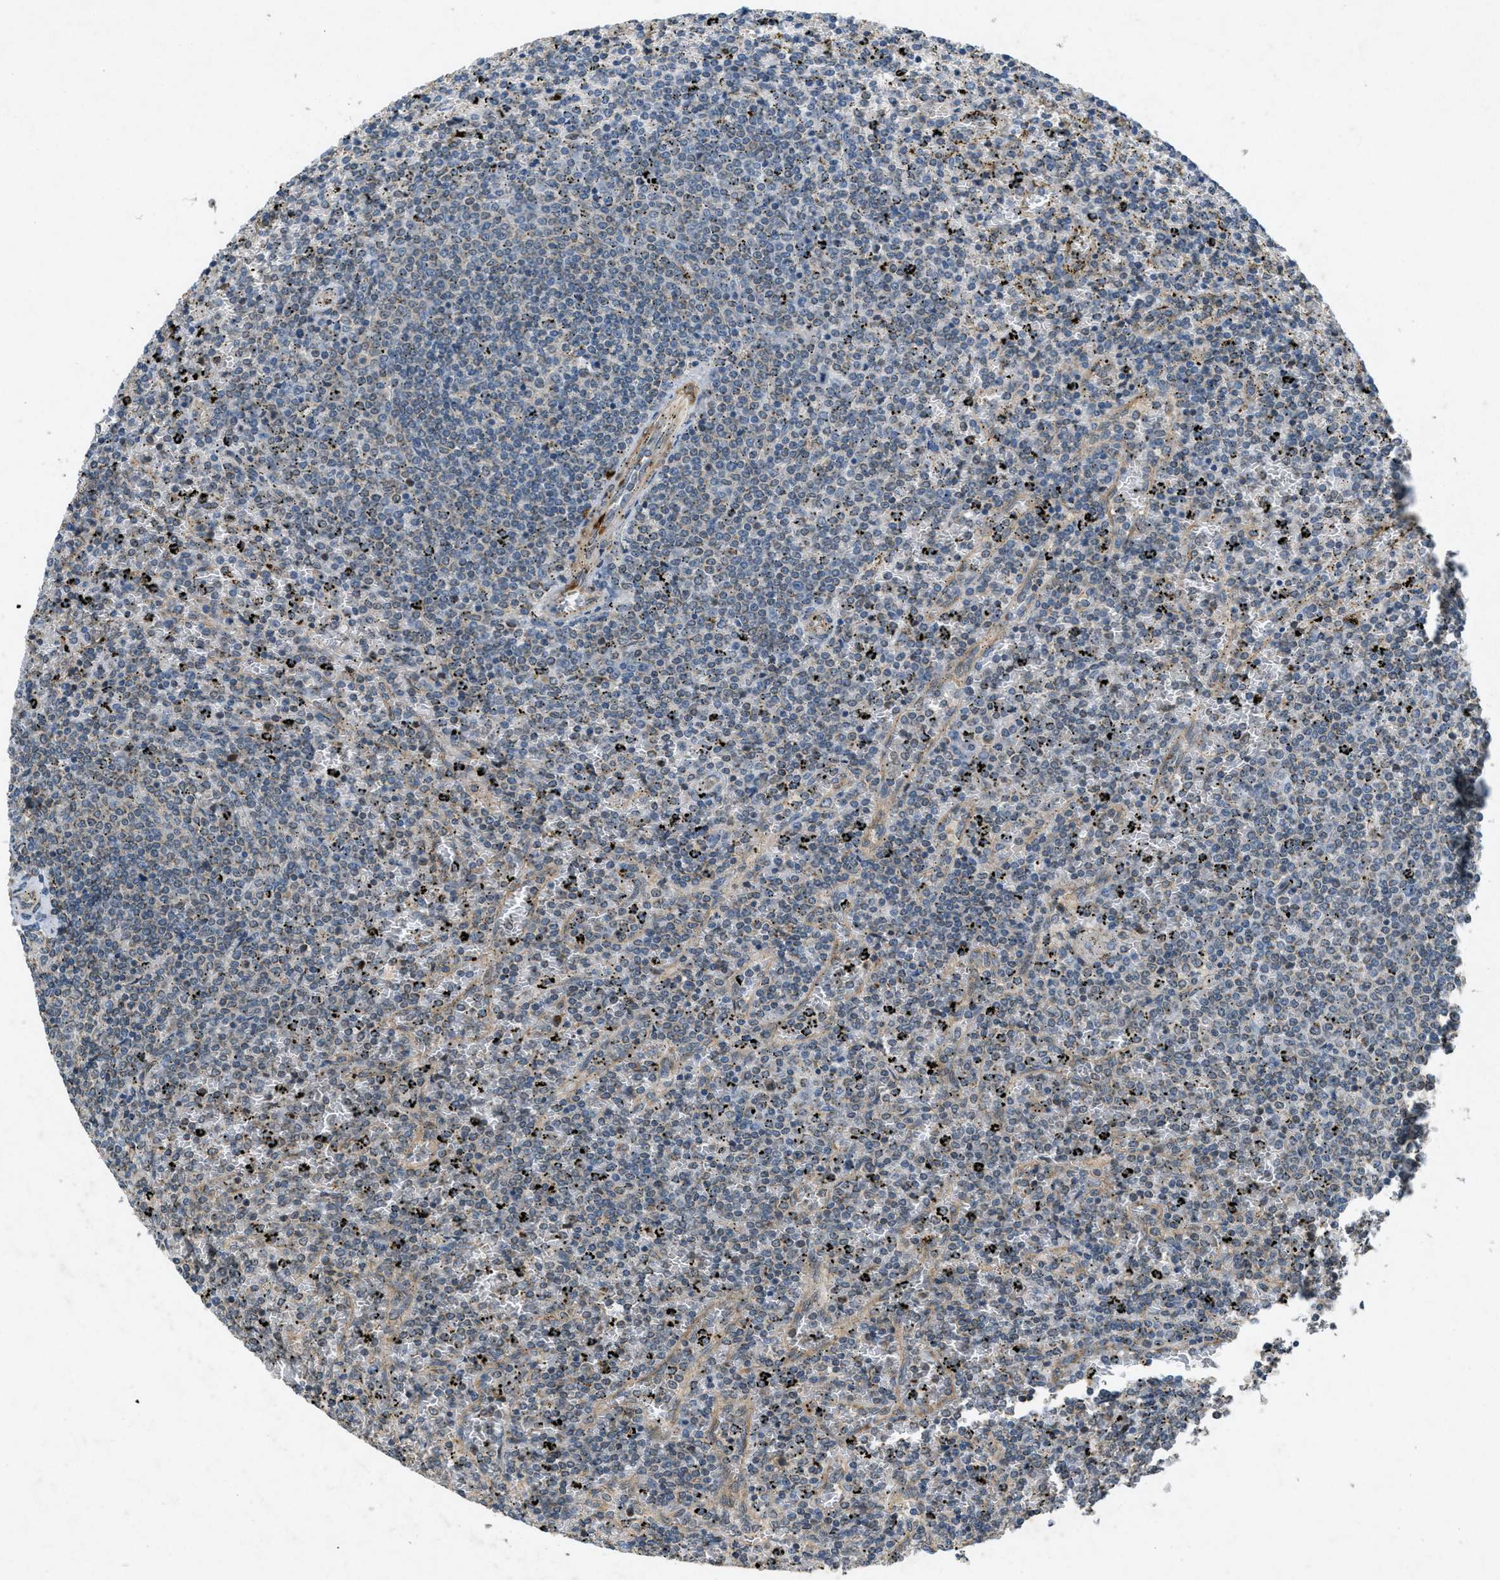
{"staining": {"intensity": "weak", "quantity": "25%-75%", "location": "cytoplasmic/membranous"}, "tissue": "lymphoma", "cell_type": "Tumor cells", "image_type": "cancer", "snomed": [{"axis": "morphology", "description": "Malignant lymphoma, non-Hodgkin's type, Low grade"}, {"axis": "topography", "description": "Spleen"}], "caption": "Tumor cells reveal low levels of weak cytoplasmic/membranous expression in approximately 25%-75% of cells in lymphoma.", "gene": "PPP1R15A", "patient": {"sex": "female", "age": 77}}